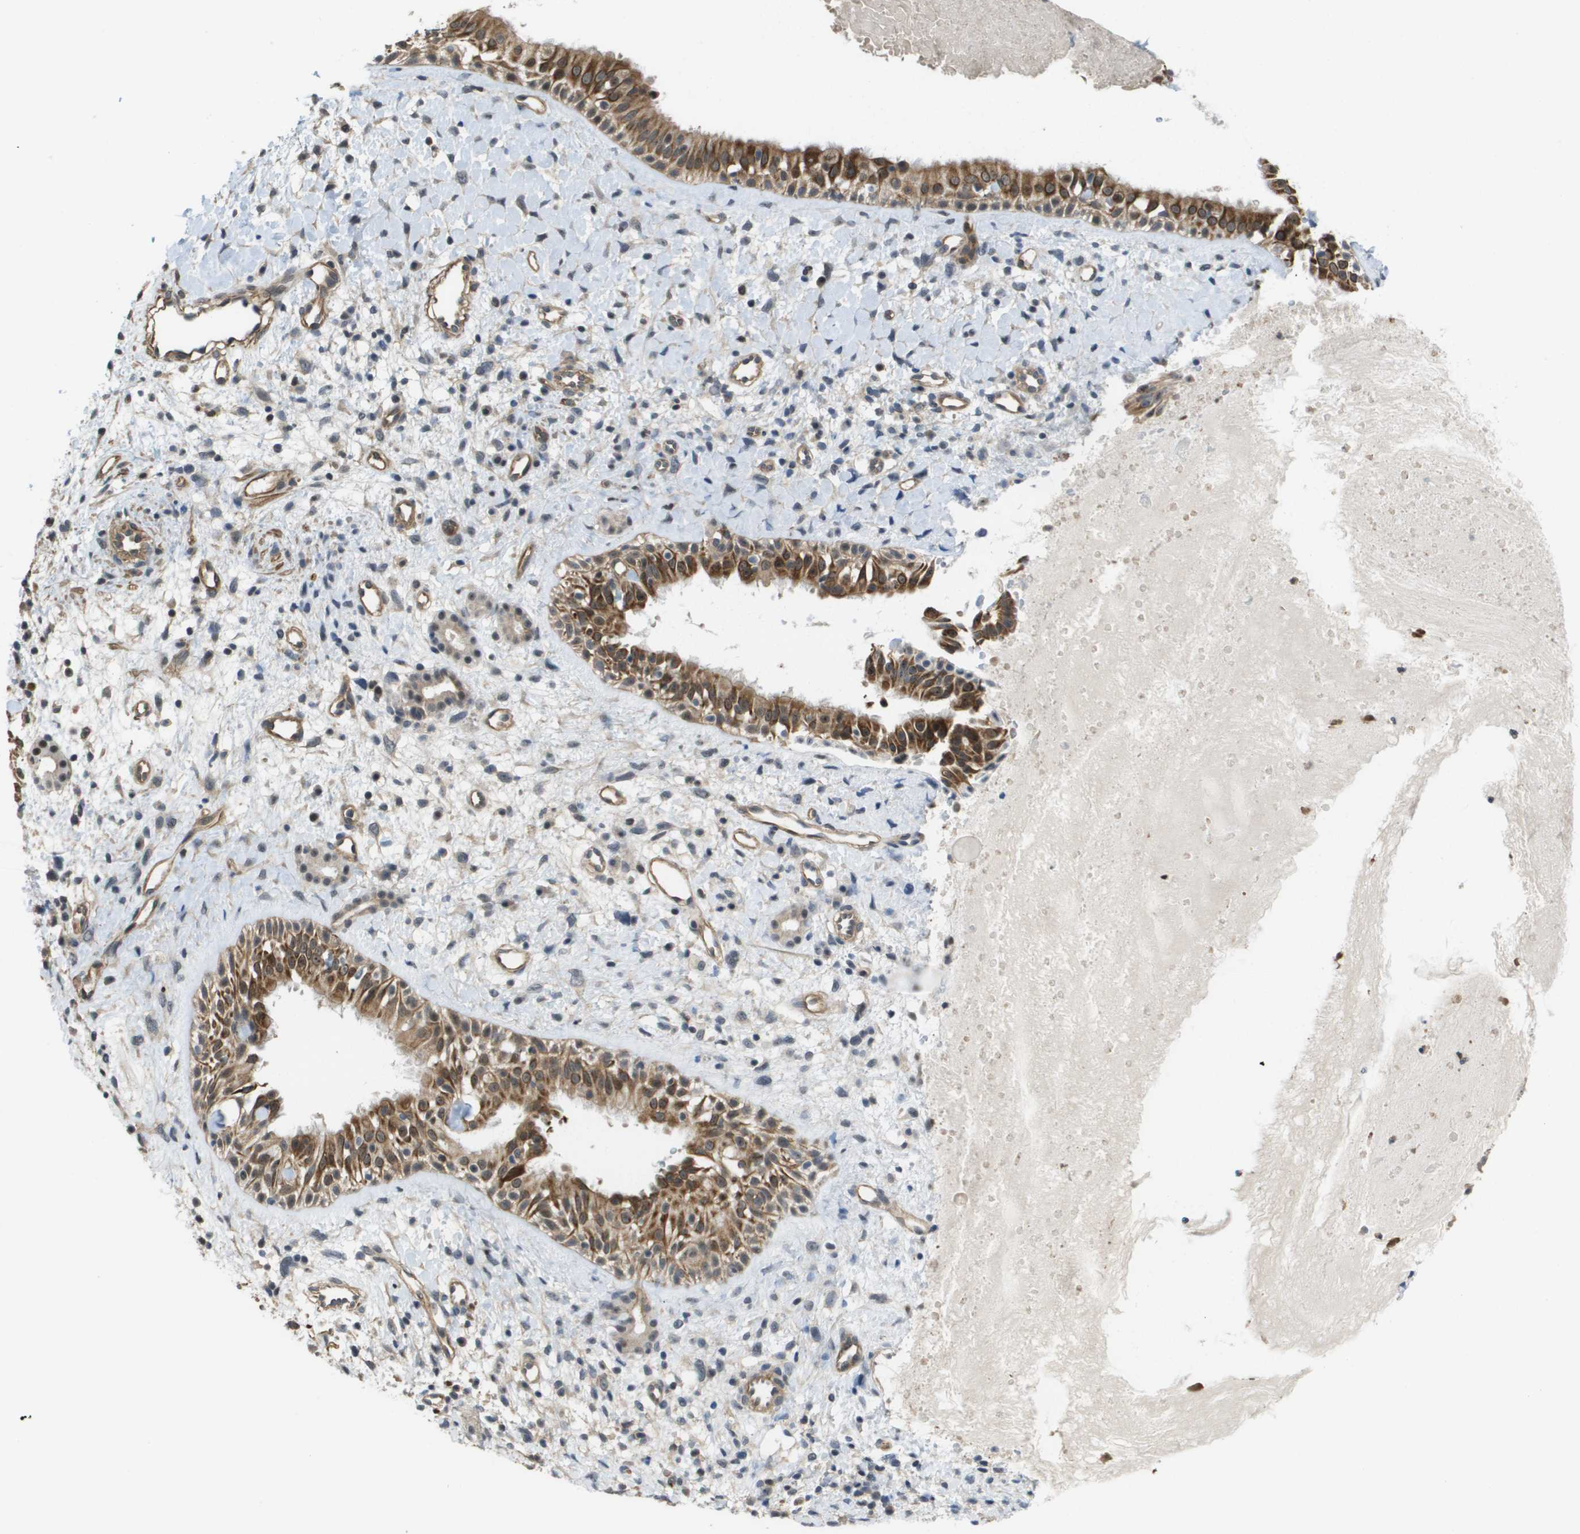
{"staining": {"intensity": "moderate", "quantity": ">75%", "location": "cytoplasmic/membranous,nuclear"}, "tissue": "nasopharynx", "cell_type": "Respiratory epithelial cells", "image_type": "normal", "snomed": [{"axis": "morphology", "description": "Normal tissue, NOS"}, {"axis": "topography", "description": "Nasopharynx"}], "caption": "DAB immunohistochemical staining of unremarkable human nasopharynx displays moderate cytoplasmic/membranous,nuclear protein expression in approximately >75% of respiratory epithelial cells.", "gene": "RNF112", "patient": {"sex": "male", "age": 22}}